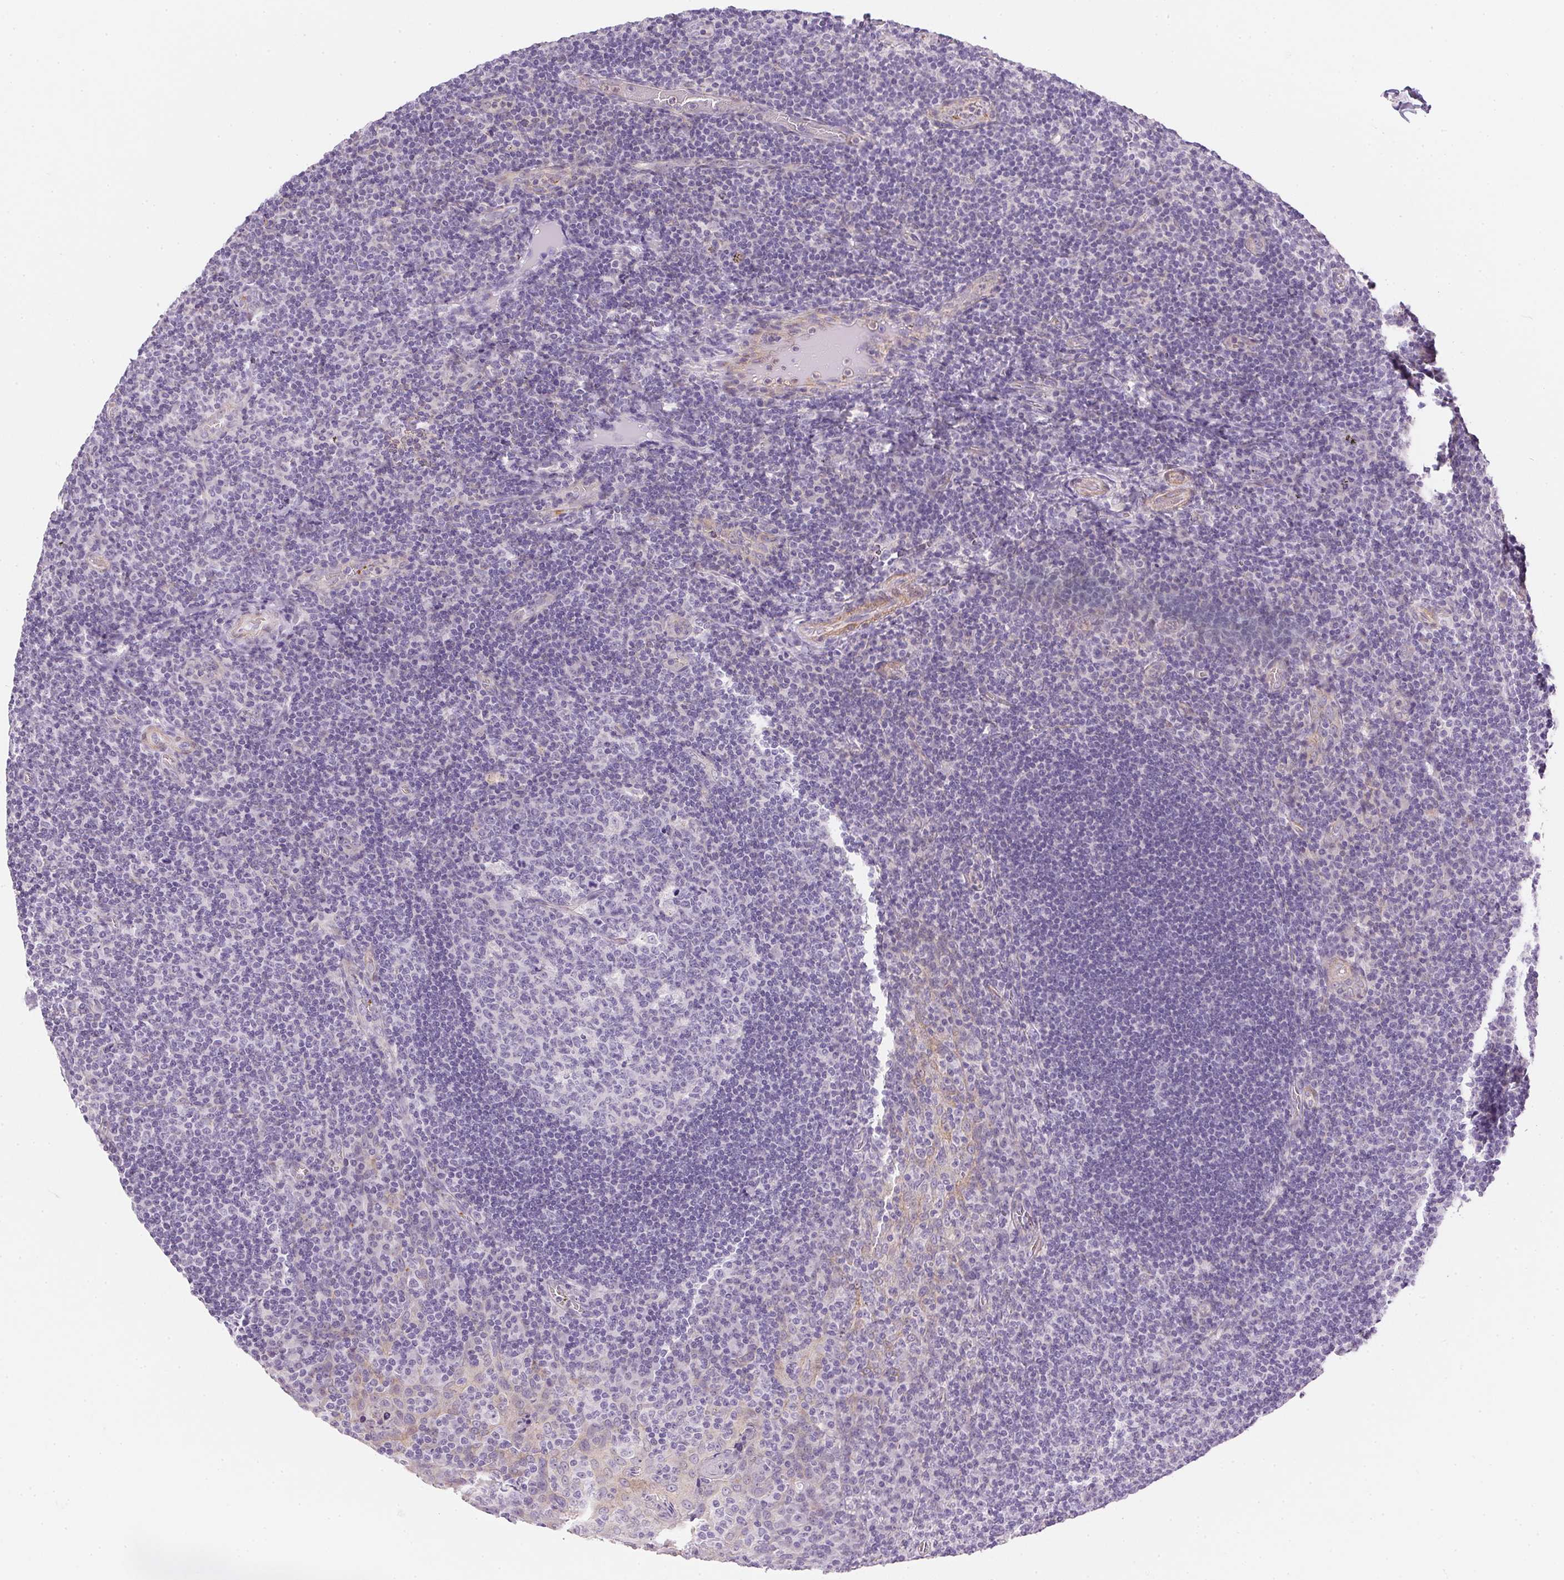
{"staining": {"intensity": "negative", "quantity": "none", "location": "none"}, "tissue": "tonsil", "cell_type": "Germinal center cells", "image_type": "normal", "snomed": [{"axis": "morphology", "description": "Normal tissue, NOS"}, {"axis": "topography", "description": "Tonsil"}], "caption": "High power microscopy image of an immunohistochemistry (IHC) micrograph of unremarkable tonsil, revealing no significant expression in germinal center cells.", "gene": "PRL", "patient": {"sex": "male", "age": 17}}